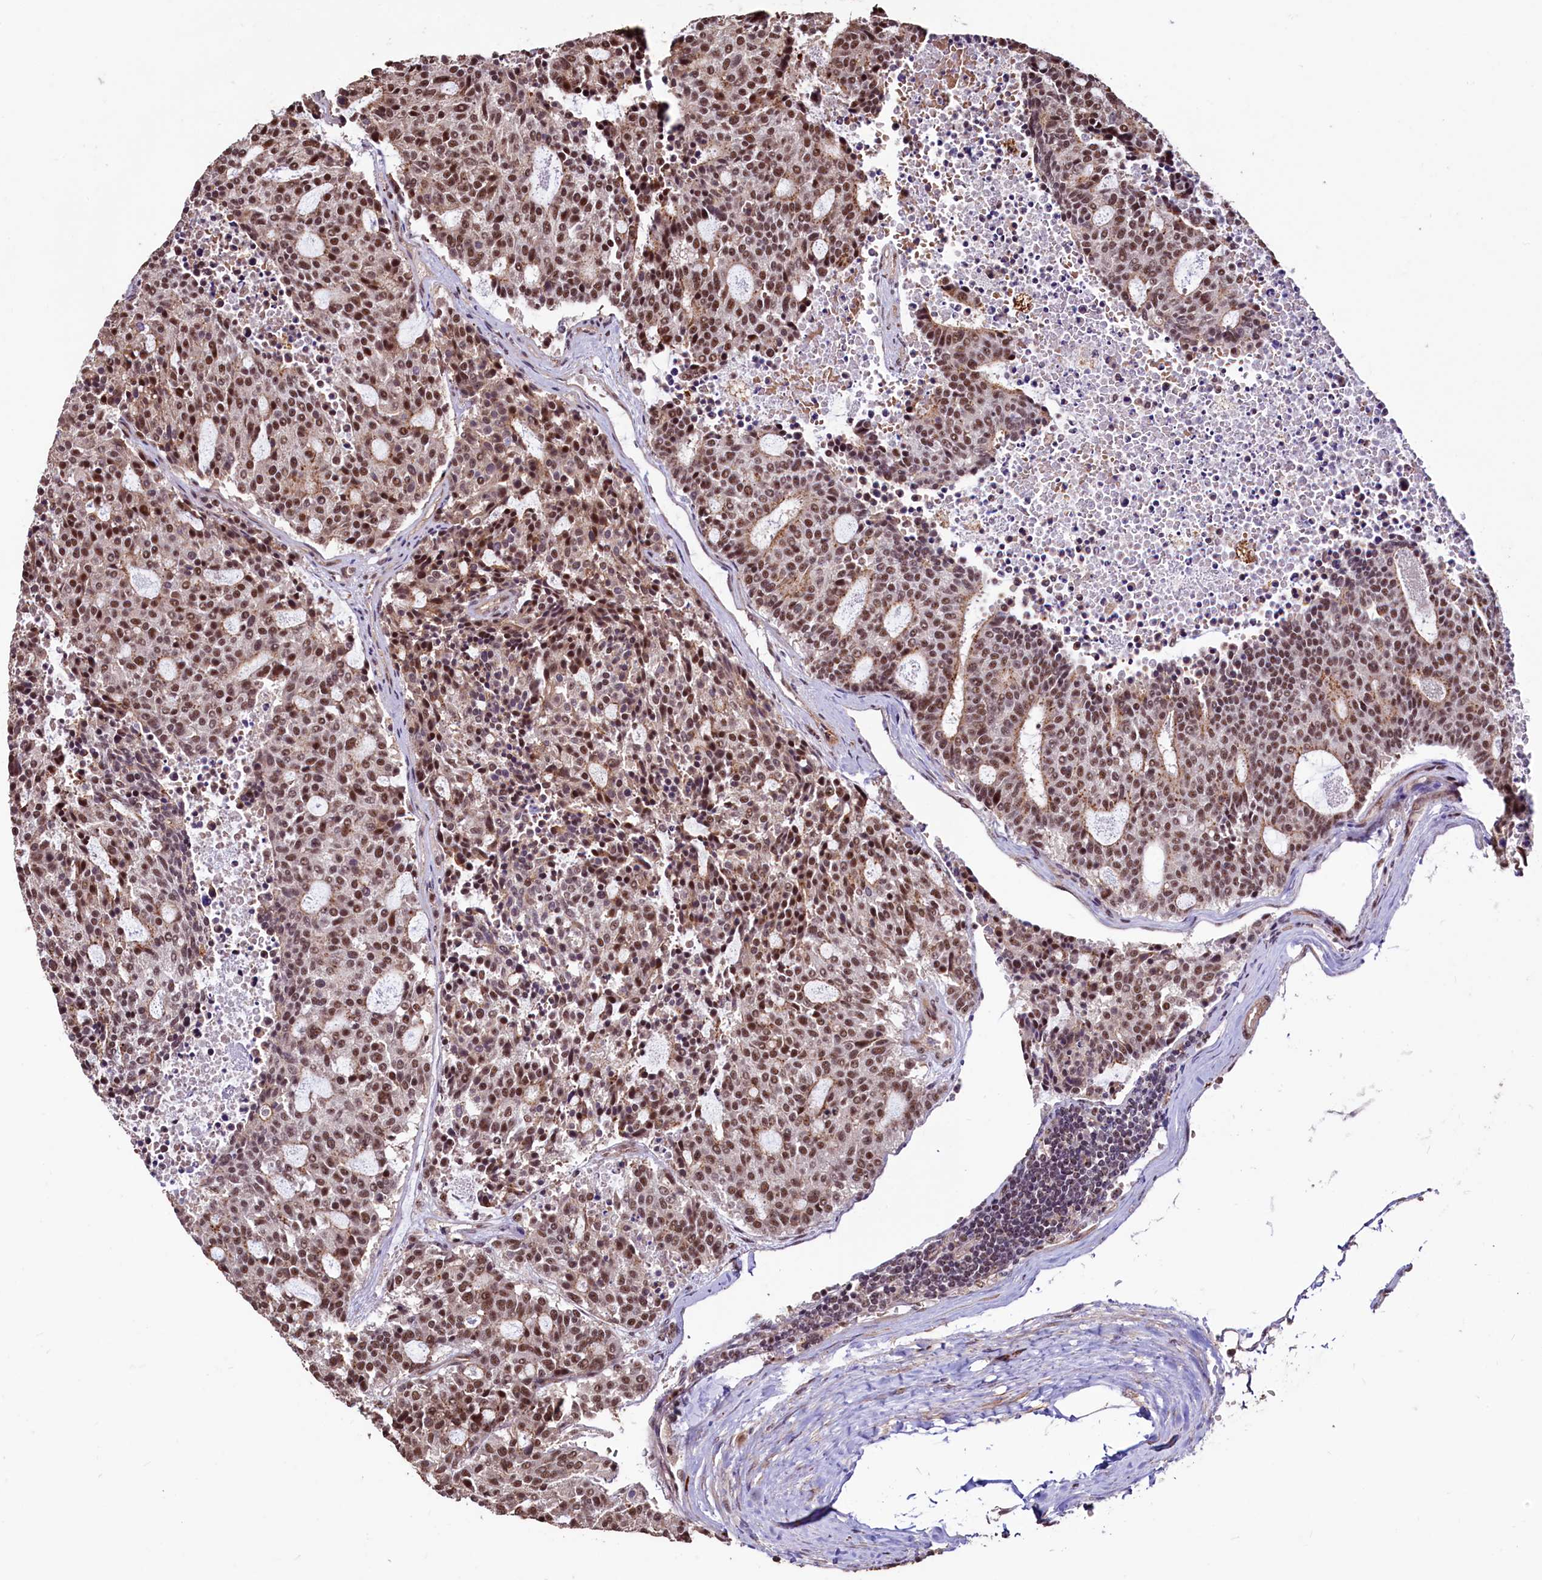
{"staining": {"intensity": "moderate", "quantity": ">75%", "location": "nuclear"}, "tissue": "carcinoid", "cell_type": "Tumor cells", "image_type": "cancer", "snomed": [{"axis": "morphology", "description": "Carcinoid, malignant, NOS"}, {"axis": "topography", "description": "Pancreas"}], "caption": "Immunohistochemistry staining of carcinoid, which demonstrates medium levels of moderate nuclear expression in about >75% of tumor cells indicating moderate nuclear protein staining. The staining was performed using DAB (3,3'-diaminobenzidine) (brown) for protein detection and nuclei were counterstained in hematoxylin (blue).", "gene": "SFSWAP", "patient": {"sex": "female", "age": 54}}